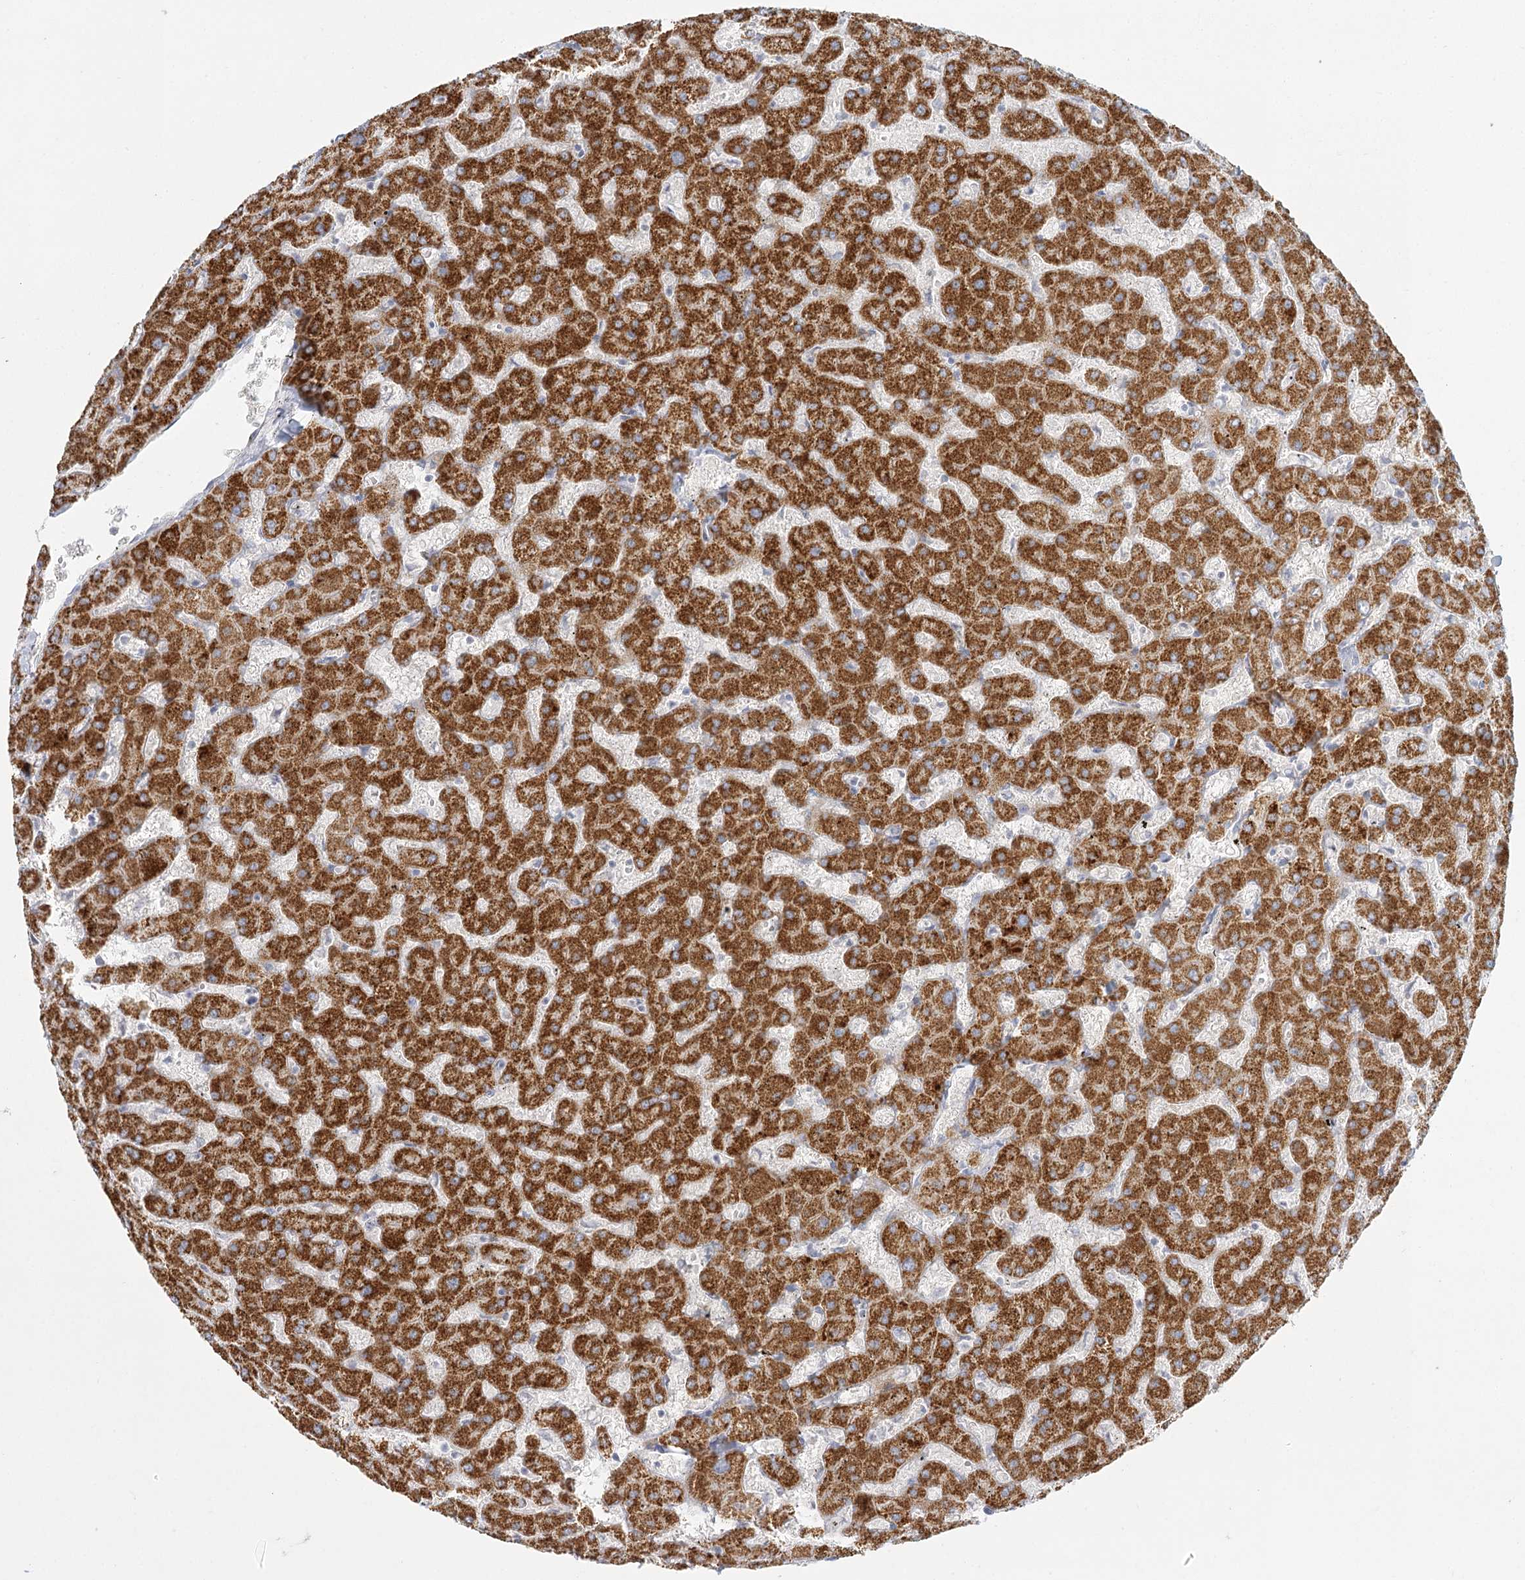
{"staining": {"intensity": "negative", "quantity": "none", "location": "none"}, "tissue": "liver", "cell_type": "Cholangiocytes", "image_type": "normal", "snomed": [{"axis": "morphology", "description": "Normal tissue, NOS"}, {"axis": "topography", "description": "Liver"}], "caption": "Human liver stained for a protein using IHC displays no expression in cholangiocytes.", "gene": "DMGDH", "patient": {"sex": "female", "age": 63}}